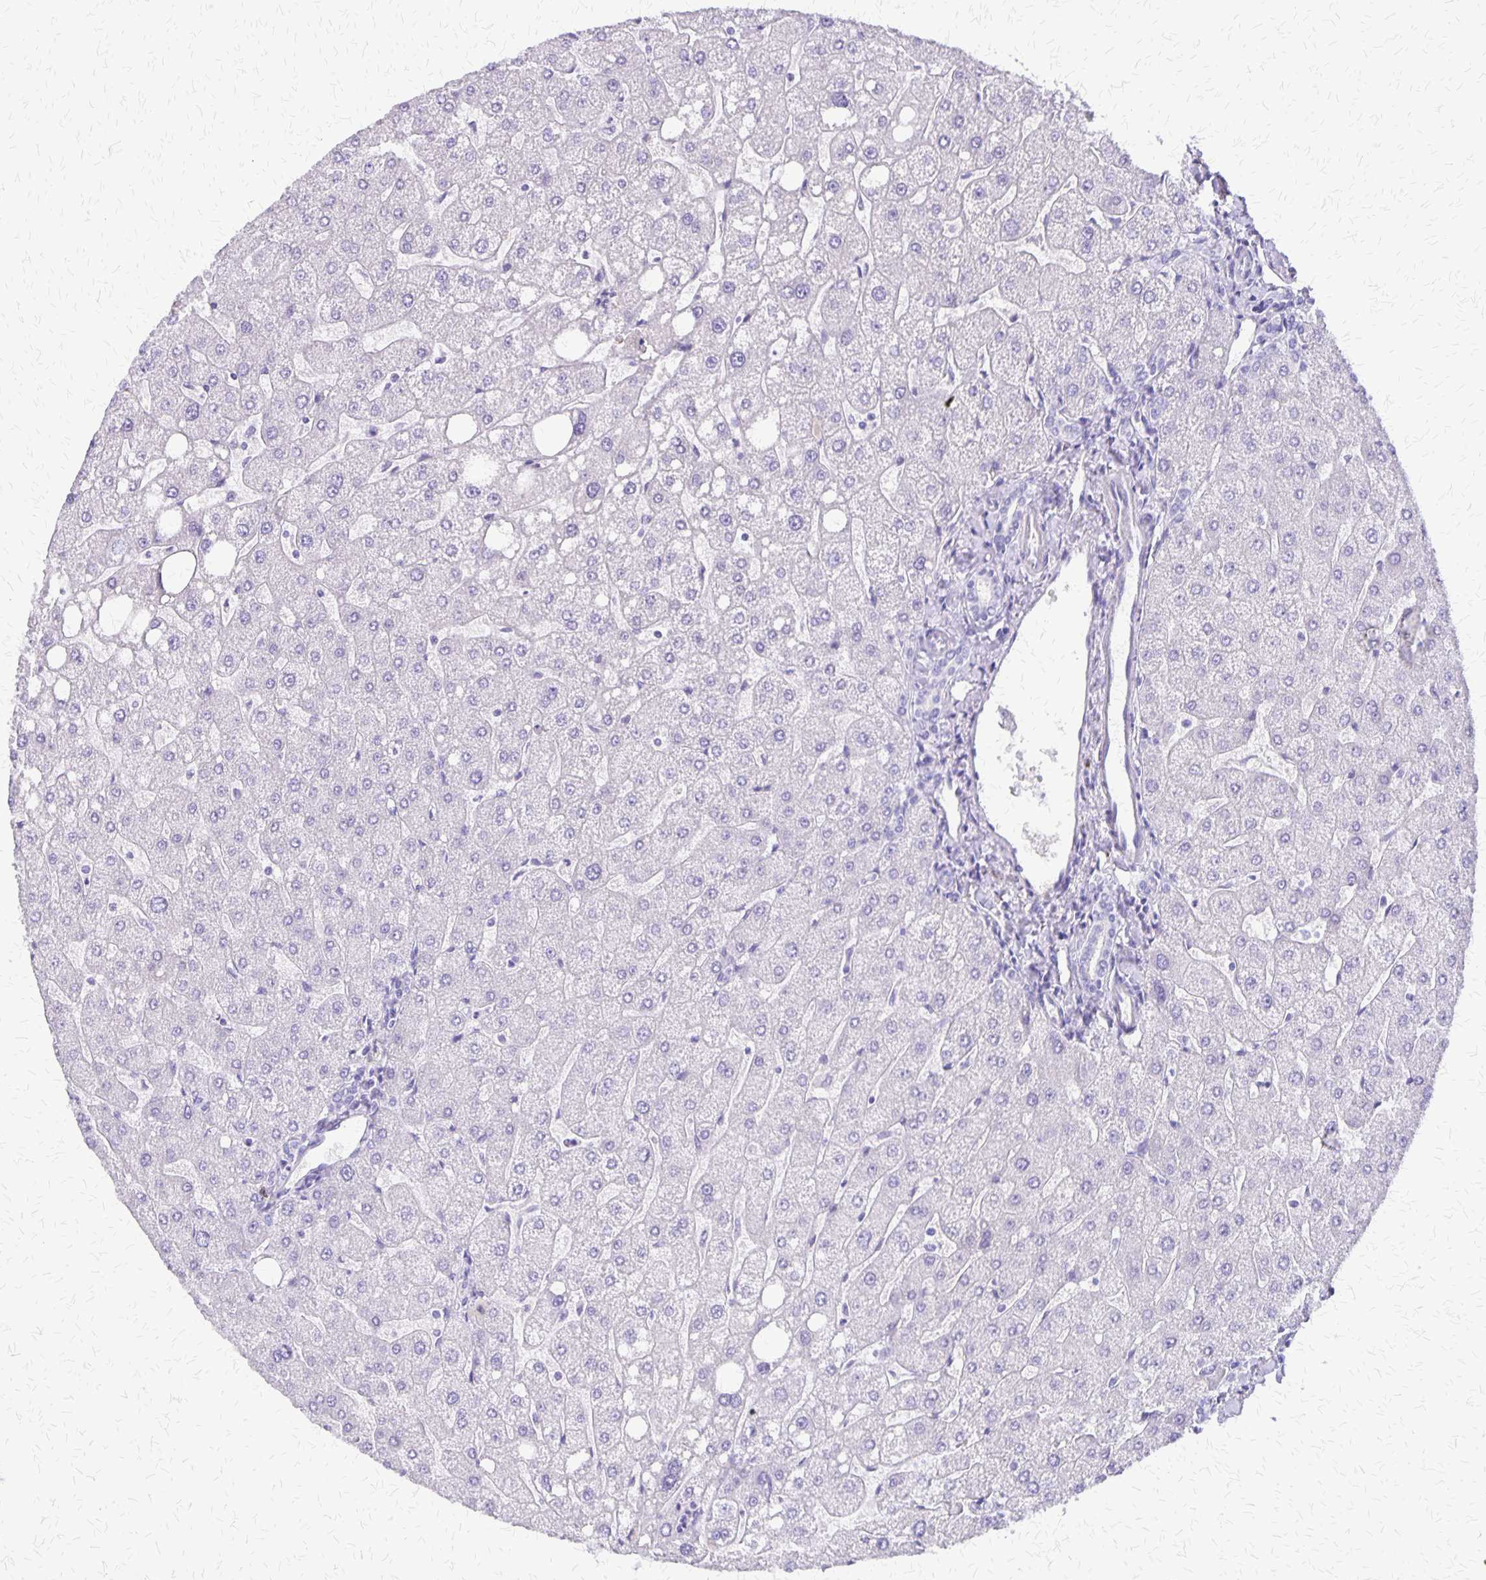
{"staining": {"intensity": "negative", "quantity": "none", "location": "none"}, "tissue": "liver", "cell_type": "Cholangiocytes", "image_type": "normal", "snomed": [{"axis": "morphology", "description": "Normal tissue, NOS"}, {"axis": "topography", "description": "Liver"}], "caption": "Immunohistochemical staining of unremarkable human liver demonstrates no significant staining in cholangiocytes.", "gene": "SLC13A2", "patient": {"sex": "male", "age": 67}}